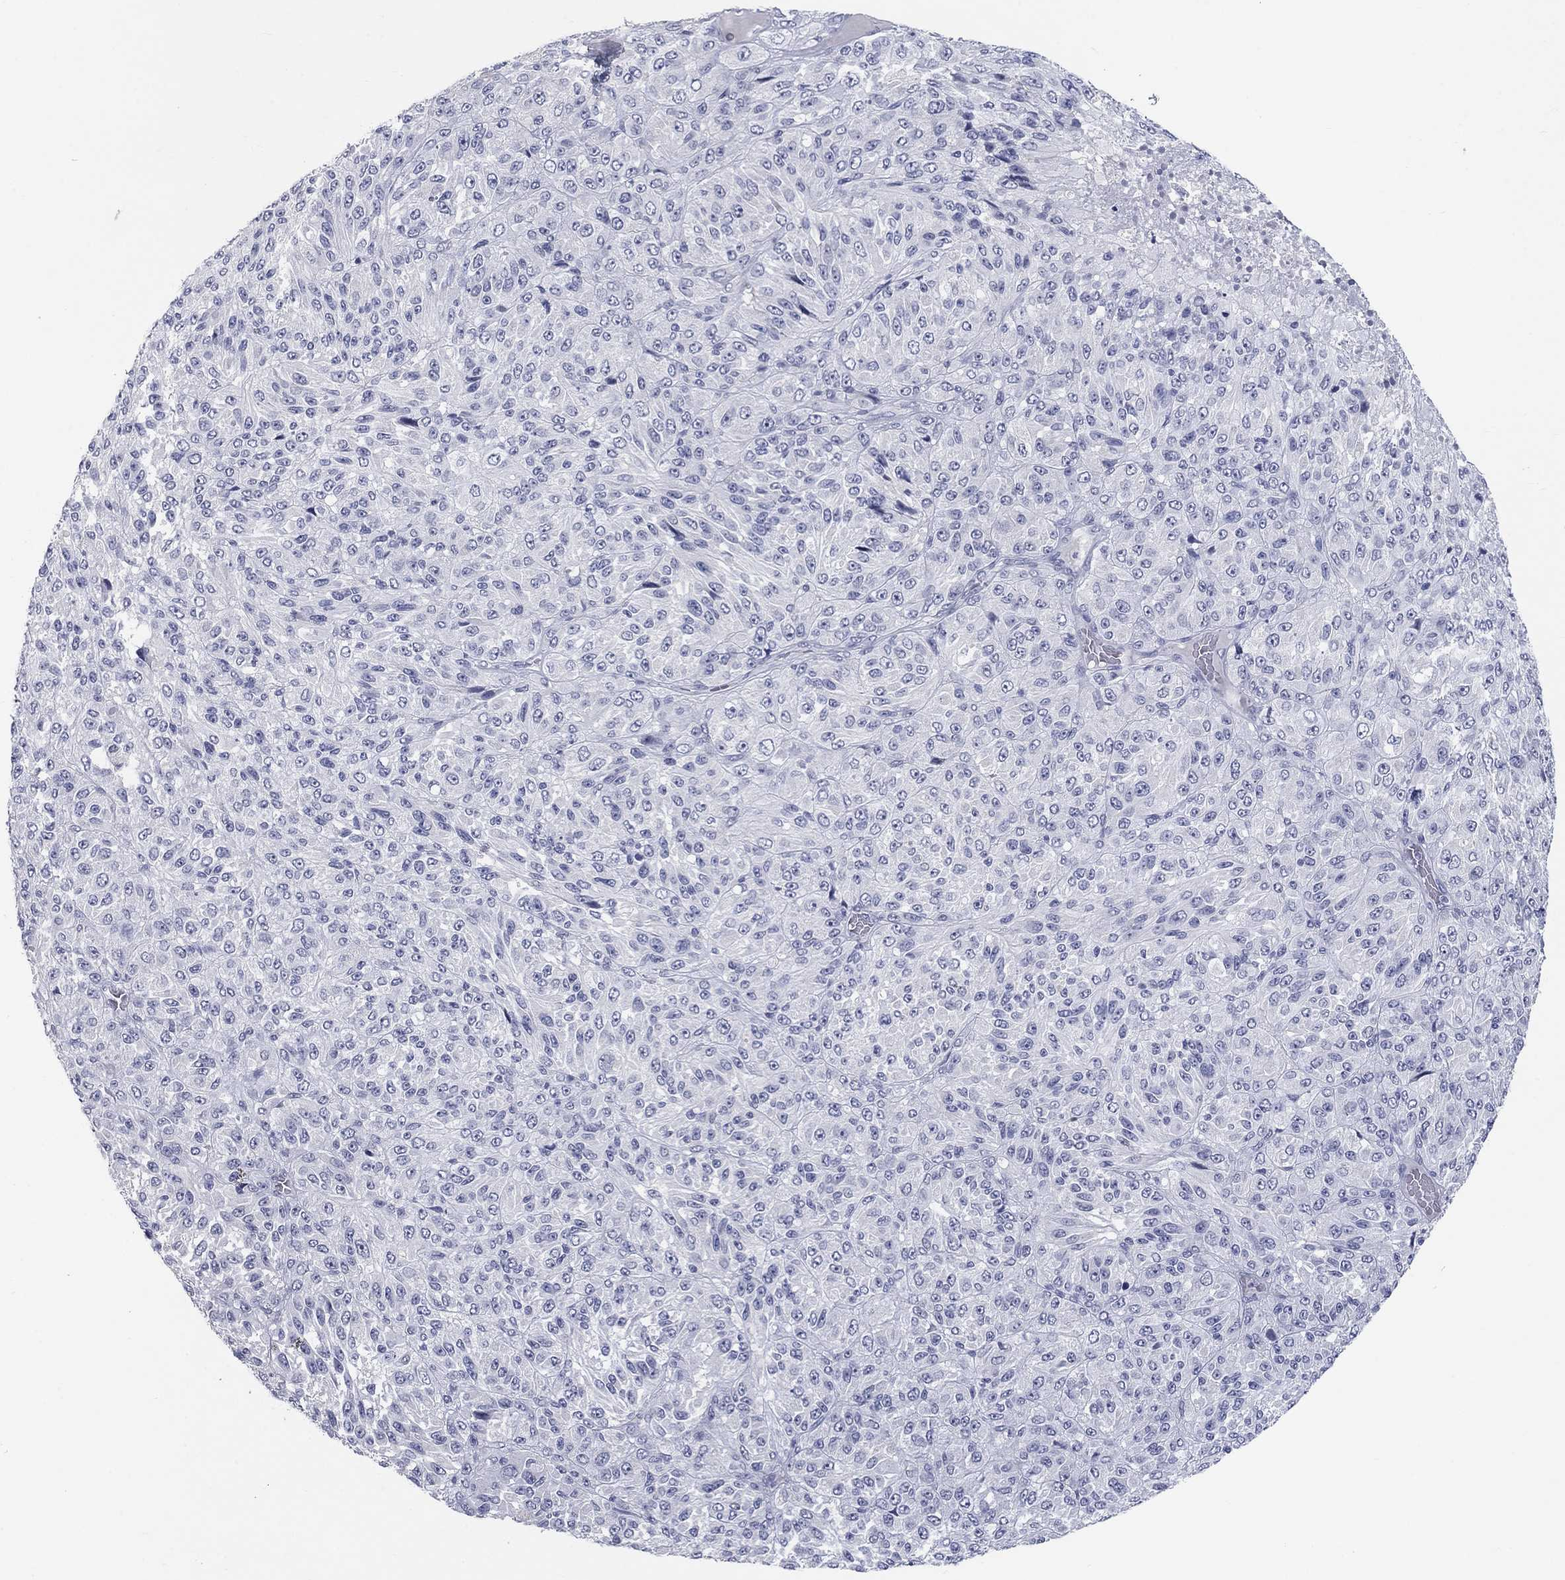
{"staining": {"intensity": "negative", "quantity": "none", "location": "none"}, "tissue": "melanoma", "cell_type": "Tumor cells", "image_type": "cancer", "snomed": [{"axis": "morphology", "description": "Malignant melanoma, Metastatic site"}, {"axis": "topography", "description": "Brain"}], "caption": "Immunohistochemistry (IHC) image of neoplastic tissue: human melanoma stained with DAB (3,3'-diaminobenzidine) demonstrates no significant protein expression in tumor cells. The staining was performed using DAB (3,3'-diaminobenzidine) to visualize the protein expression in brown, while the nuclei were stained in blue with hematoxylin (Magnification: 20x).", "gene": "ELAVL4", "patient": {"sex": "female", "age": 56}}